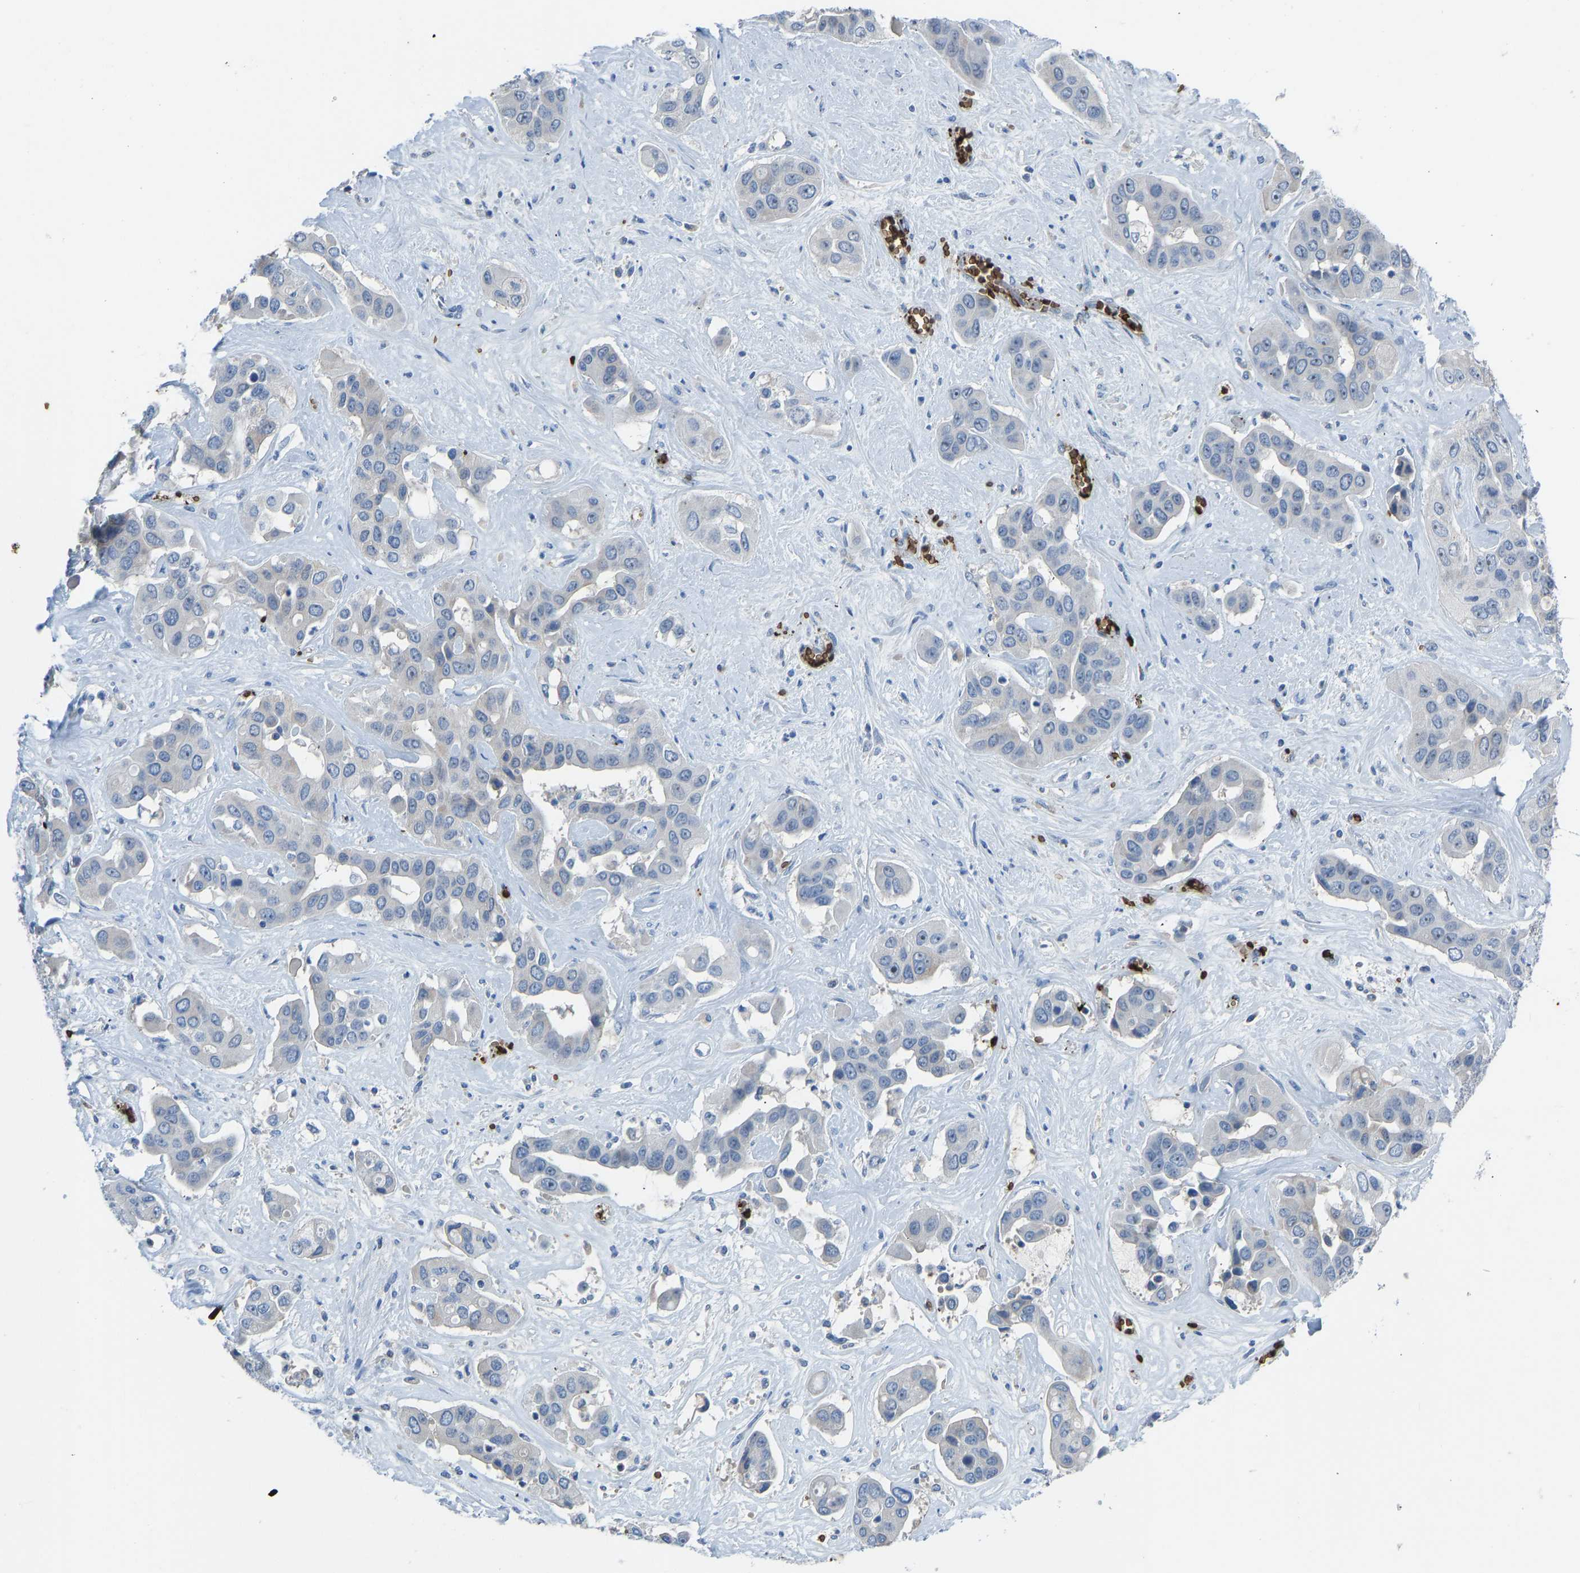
{"staining": {"intensity": "negative", "quantity": "none", "location": "none"}, "tissue": "liver cancer", "cell_type": "Tumor cells", "image_type": "cancer", "snomed": [{"axis": "morphology", "description": "Cholangiocarcinoma"}, {"axis": "topography", "description": "Liver"}], "caption": "Immunohistochemical staining of liver cancer exhibits no significant positivity in tumor cells. (Brightfield microscopy of DAB IHC at high magnification).", "gene": "PIGS", "patient": {"sex": "female", "age": 52}}